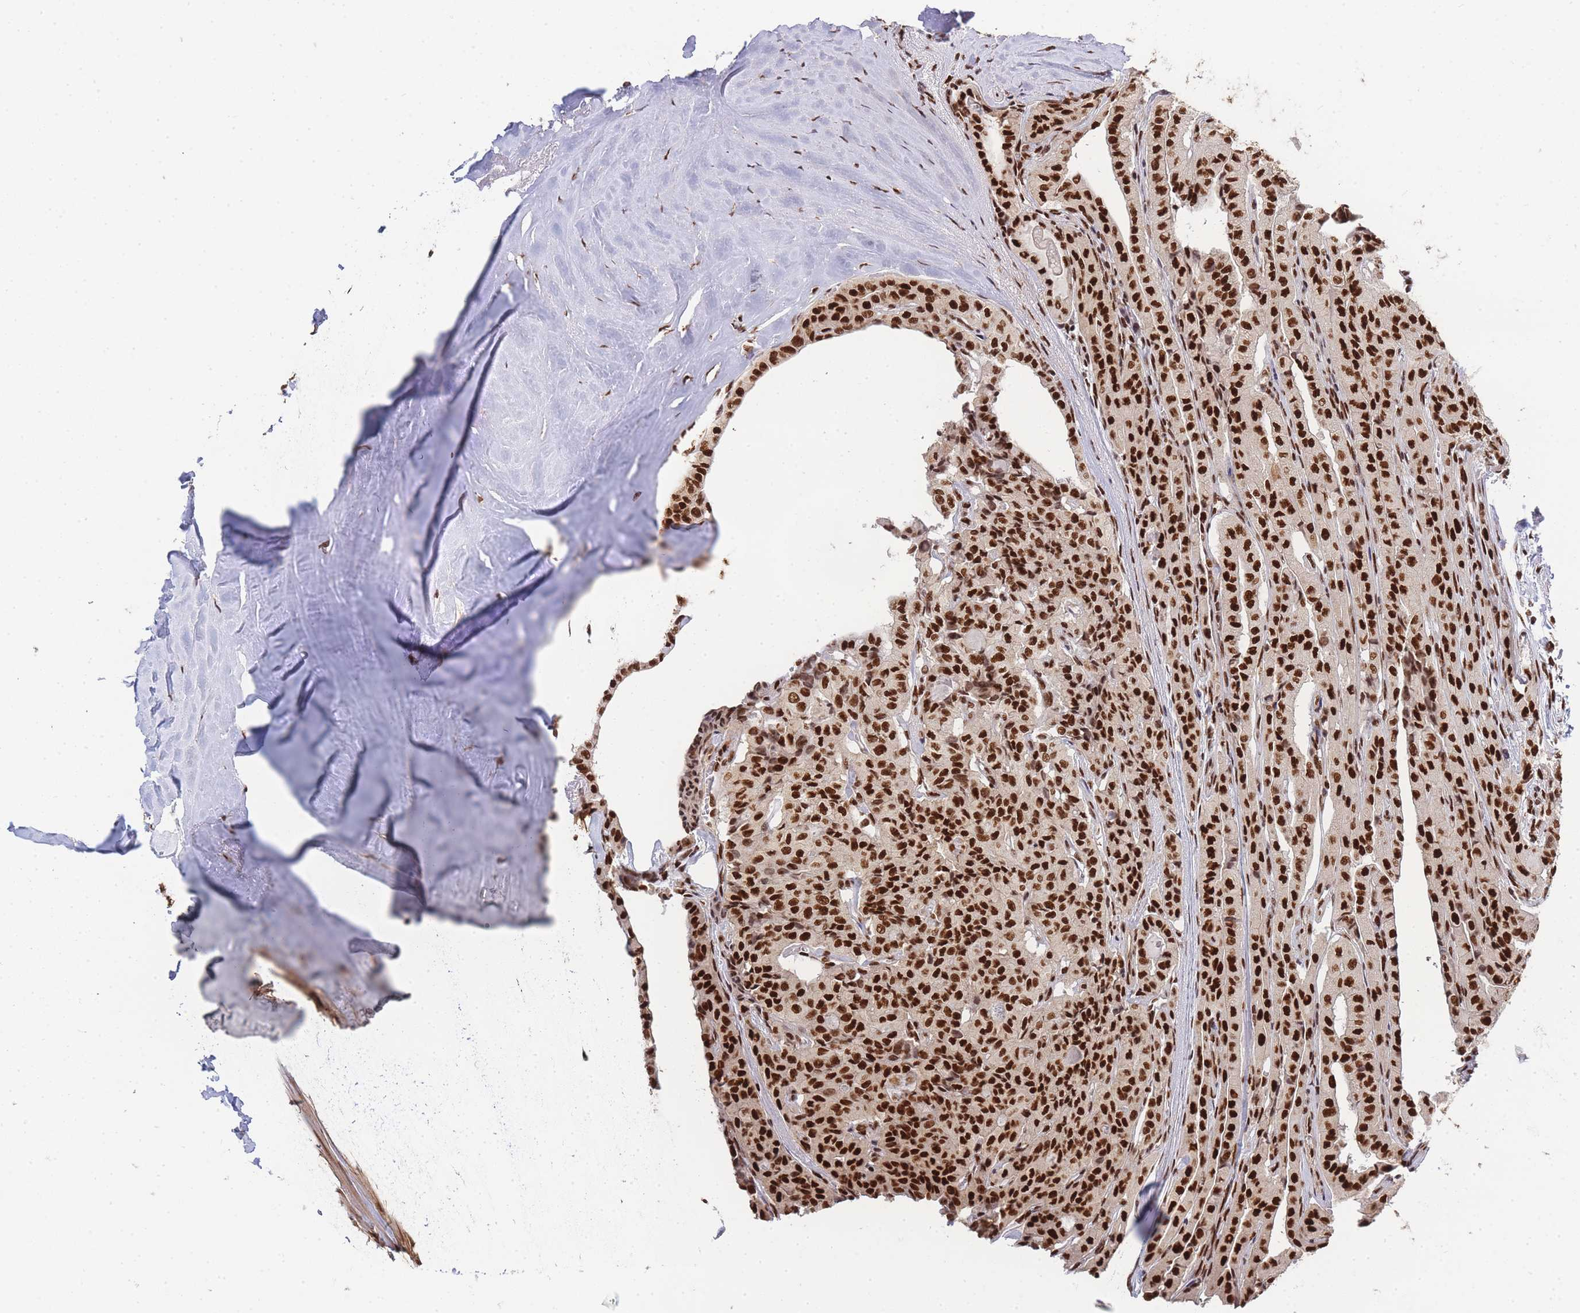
{"staining": {"intensity": "strong", "quantity": ">75%", "location": "nuclear"}, "tissue": "thyroid cancer", "cell_type": "Tumor cells", "image_type": "cancer", "snomed": [{"axis": "morphology", "description": "Papillary adenocarcinoma, NOS"}, {"axis": "topography", "description": "Thyroid gland"}], "caption": "Immunohistochemistry micrograph of neoplastic tissue: human thyroid cancer stained using immunohistochemistry (IHC) demonstrates high levels of strong protein expression localized specifically in the nuclear of tumor cells, appearing as a nuclear brown color.", "gene": "PRKDC", "patient": {"sex": "female", "age": 59}}